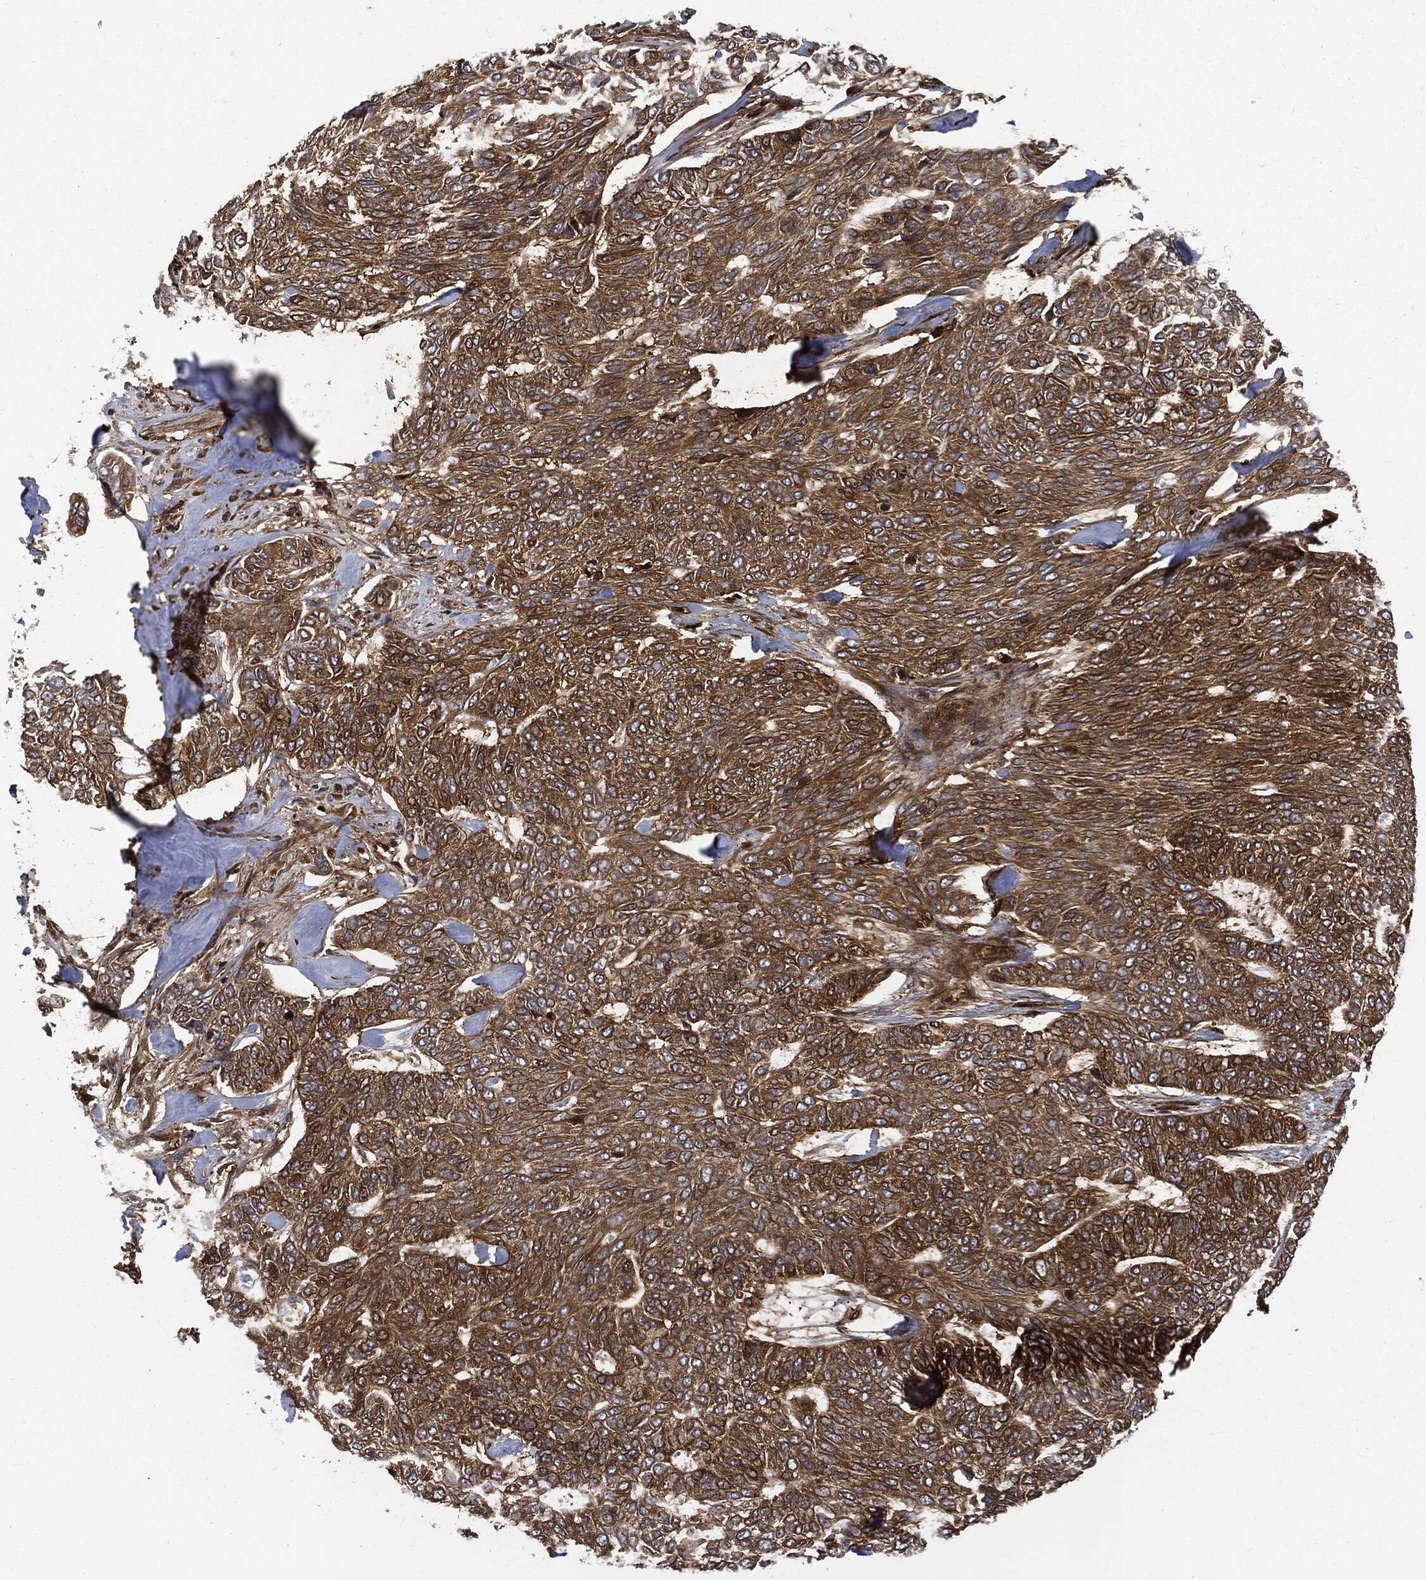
{"staining": {"intensity": "strong", "quantity": ">75%", "location": "cytoplasmic/membranous"}, "tissue": "skin cancer", "cell_type": "Tumor cells", "image_type": "cancer", "snomed": [{"axis": "morphology", "description": "Basal cell carcinoma"}, {"axis": "topography", "description": "Skin"}], "caption": "Protein expression by immunohistochemistry (IHC) demonstrates strong cytoplasmic/membranous staining in approximately >75% of tumor cells in skin cancer. Nuclei are stained in blue.", "gene": "XPNPEP1", "patient": {"sex": "female", "age": 65}}